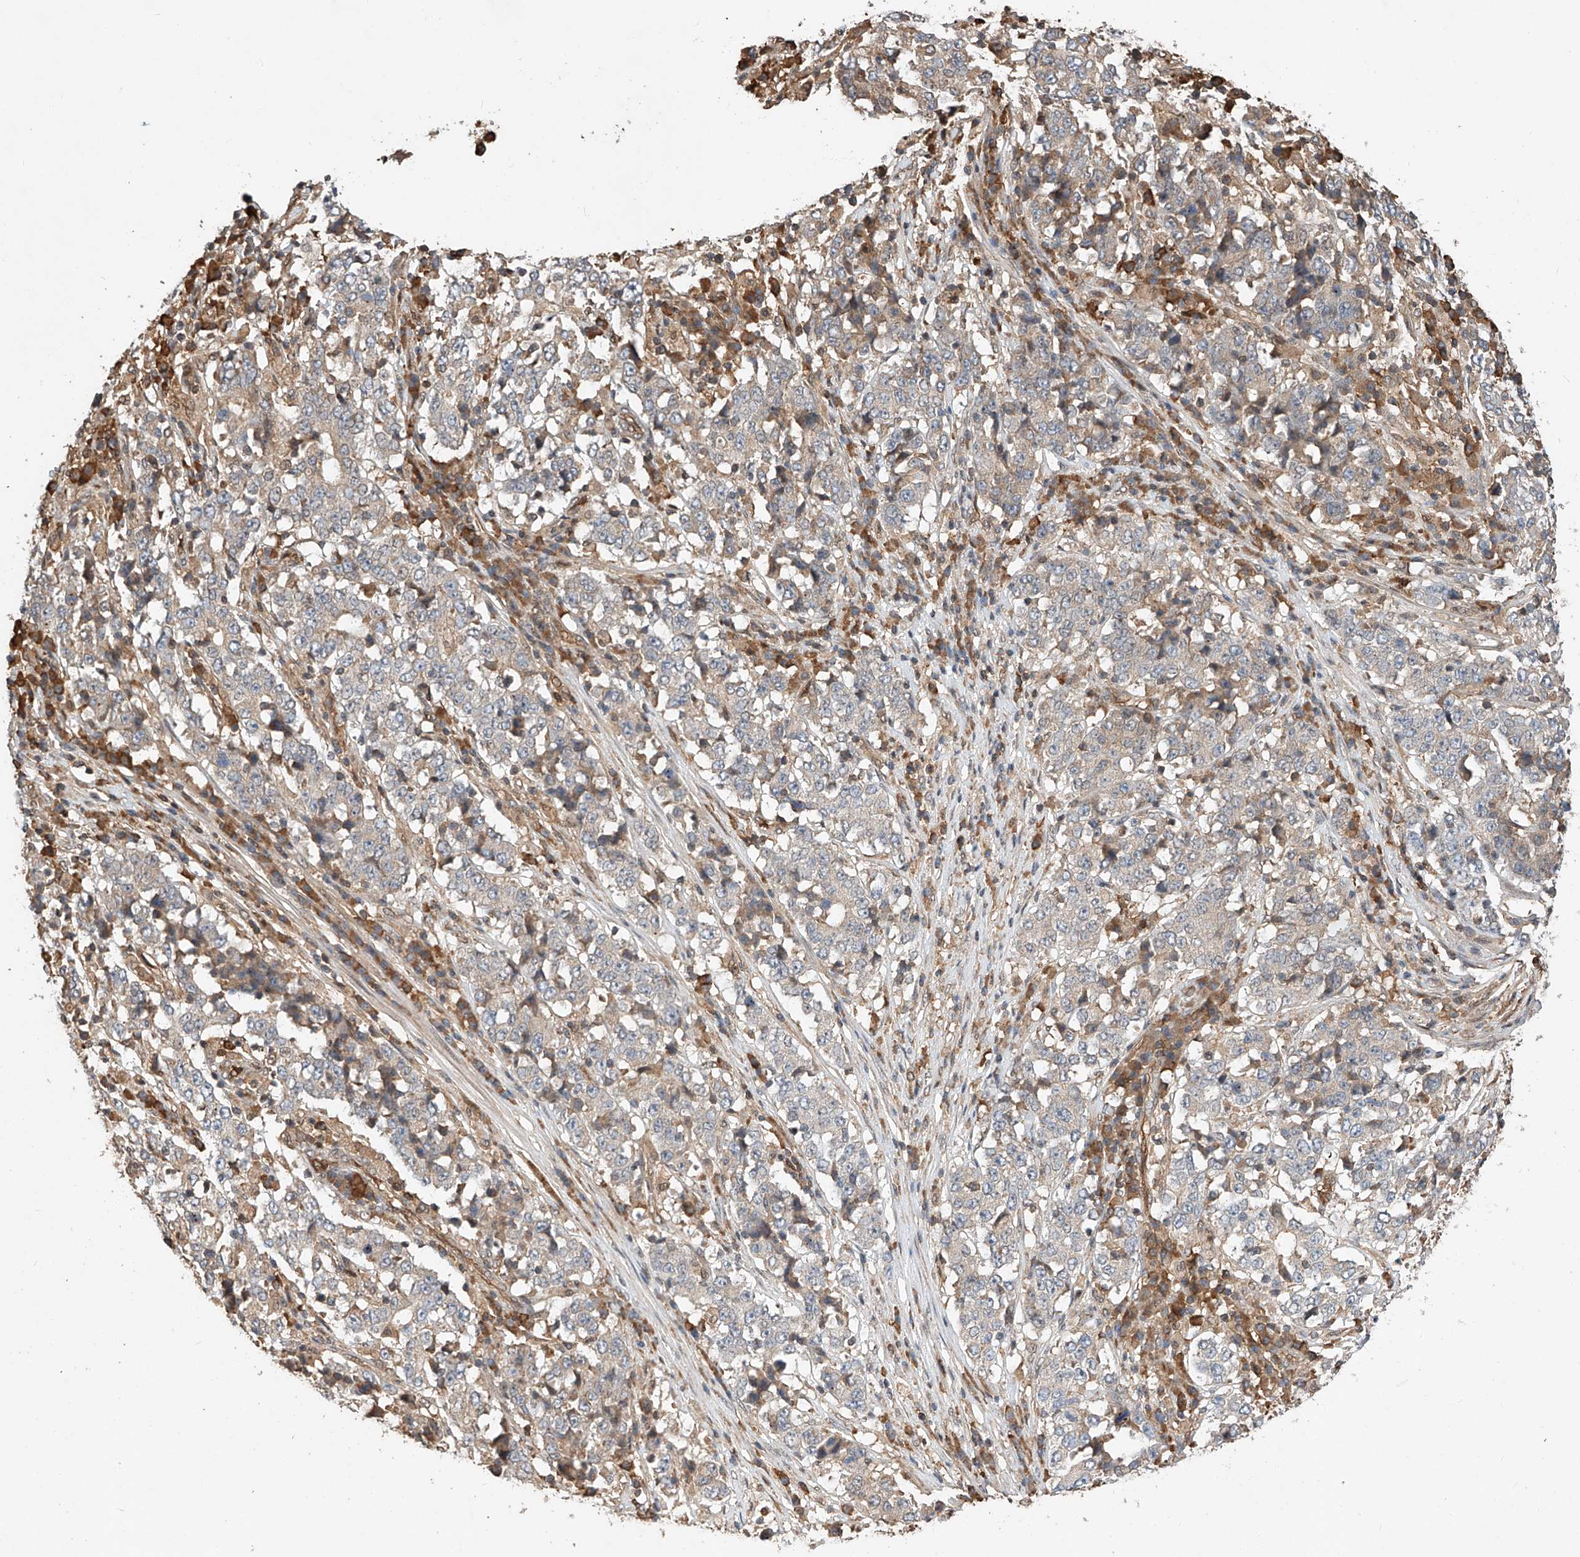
{"staining": {"intensity": "weak", "quantity": "<25%", "location": "cytoplasmic/membranous"}, "tissue": "stomach cancer", "cell_type": "Tumor cells", "image_type": "cancer", "snomed": [{"axis": "morphology", "description": "Adenocarcinoma, NOS"}, {"axis": "topography", "description": "Stomach"}], "caption": "Tumor cells show no significant staining in stomach cancer. (DAB immunohistochemistry, high magnification).", "gene": "RILPL2", "patient": {"sex": "male", "age": 59}}